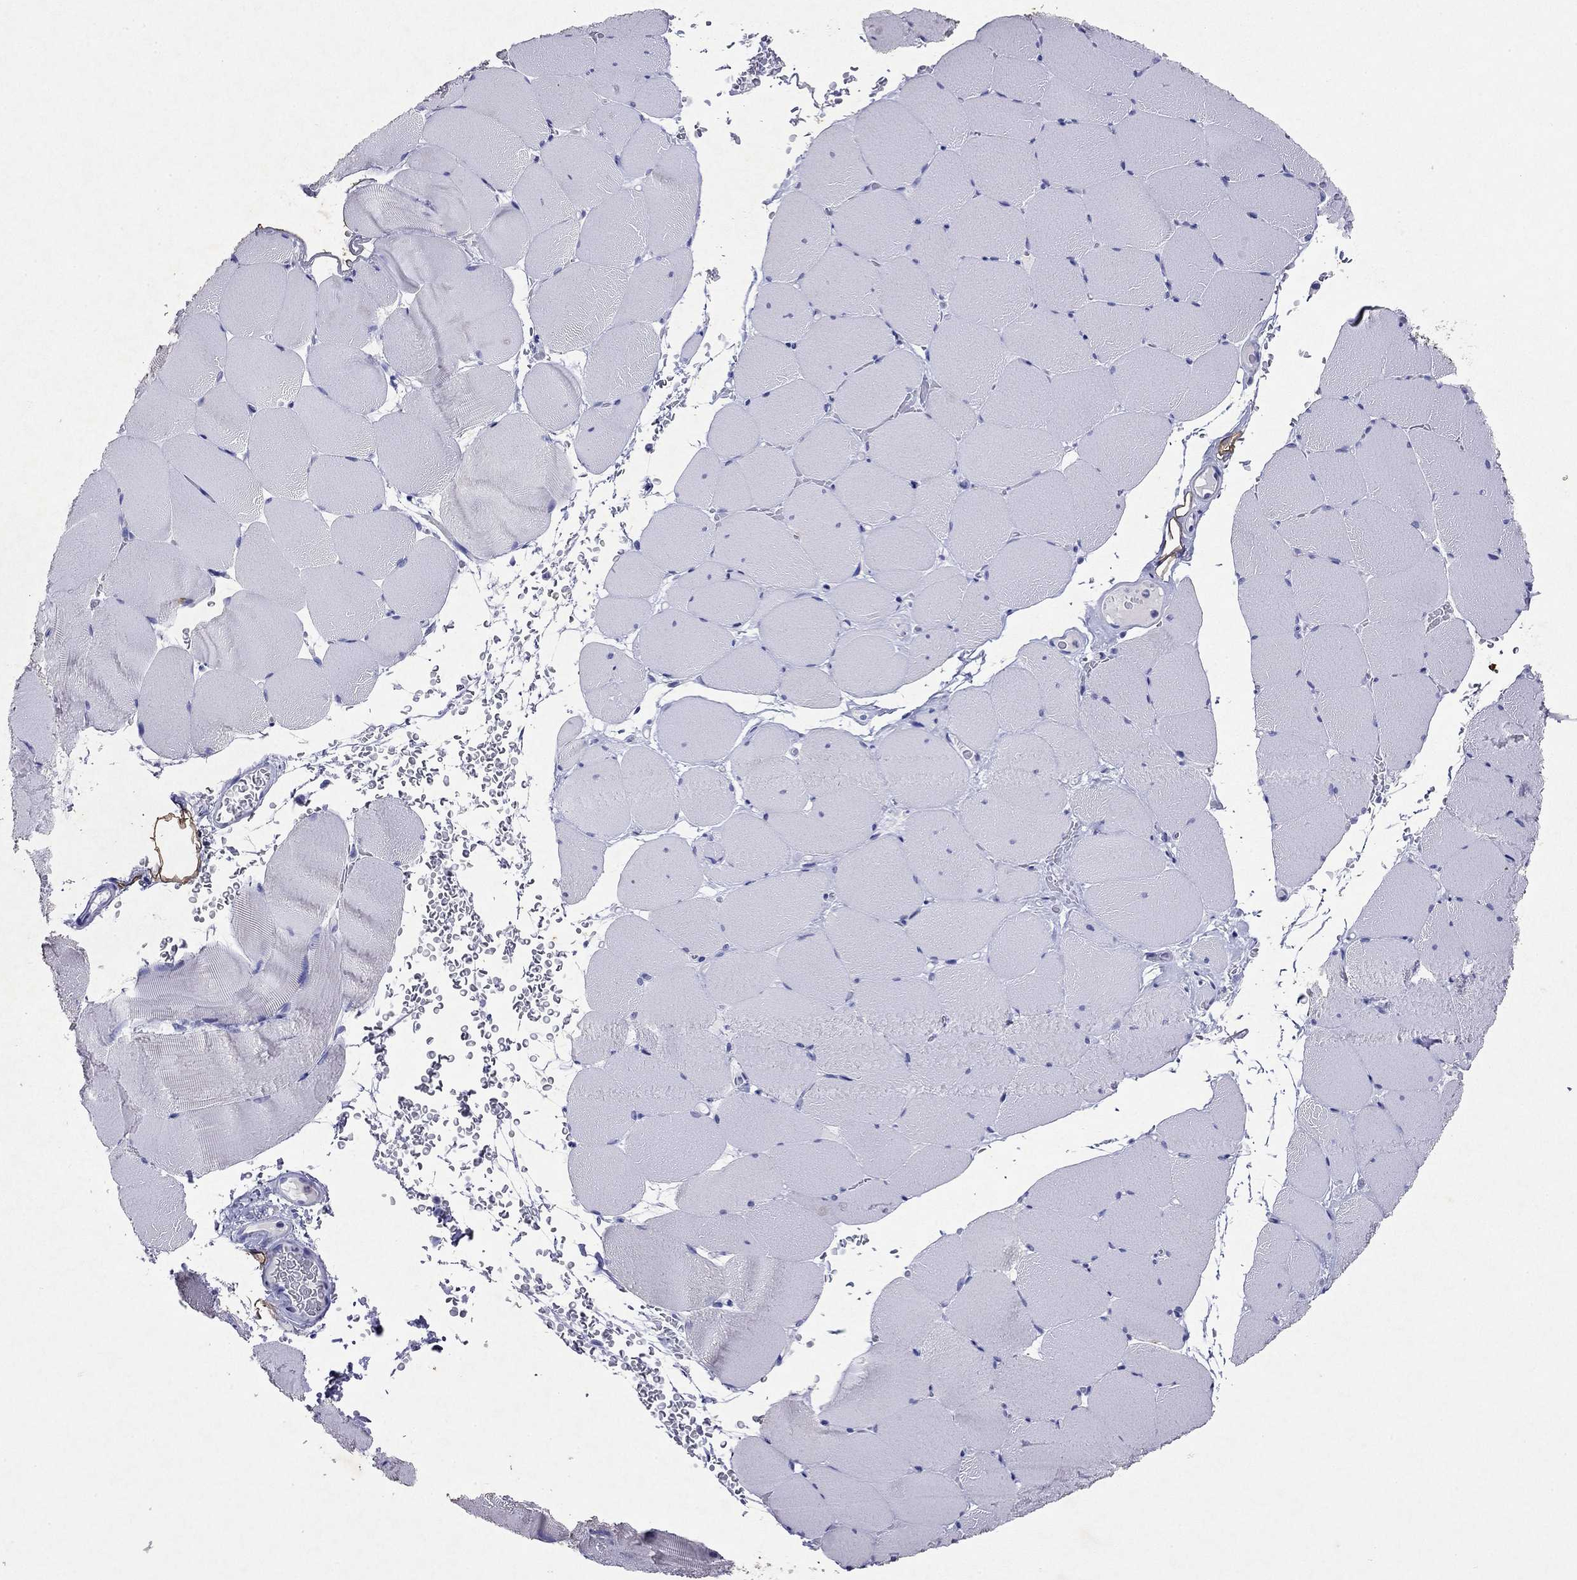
{"staining": {"intensity": "negative", "quantity": "none", "location": "none"}, "tissue": "skeletal muscle", "cell_type": "Myocytes", "image_type": "normal", "snomed": [{"axis": "morphology", "description": "Normal tissue, NOS"}, {"axis": "topography", "description": "Skeletal muscle"}], "caption": "Image shows no protein expression in myocytes of normal skeletal muscle.", "gene": "ARMC12", "patient": {"sex": "female", "age": 37}}